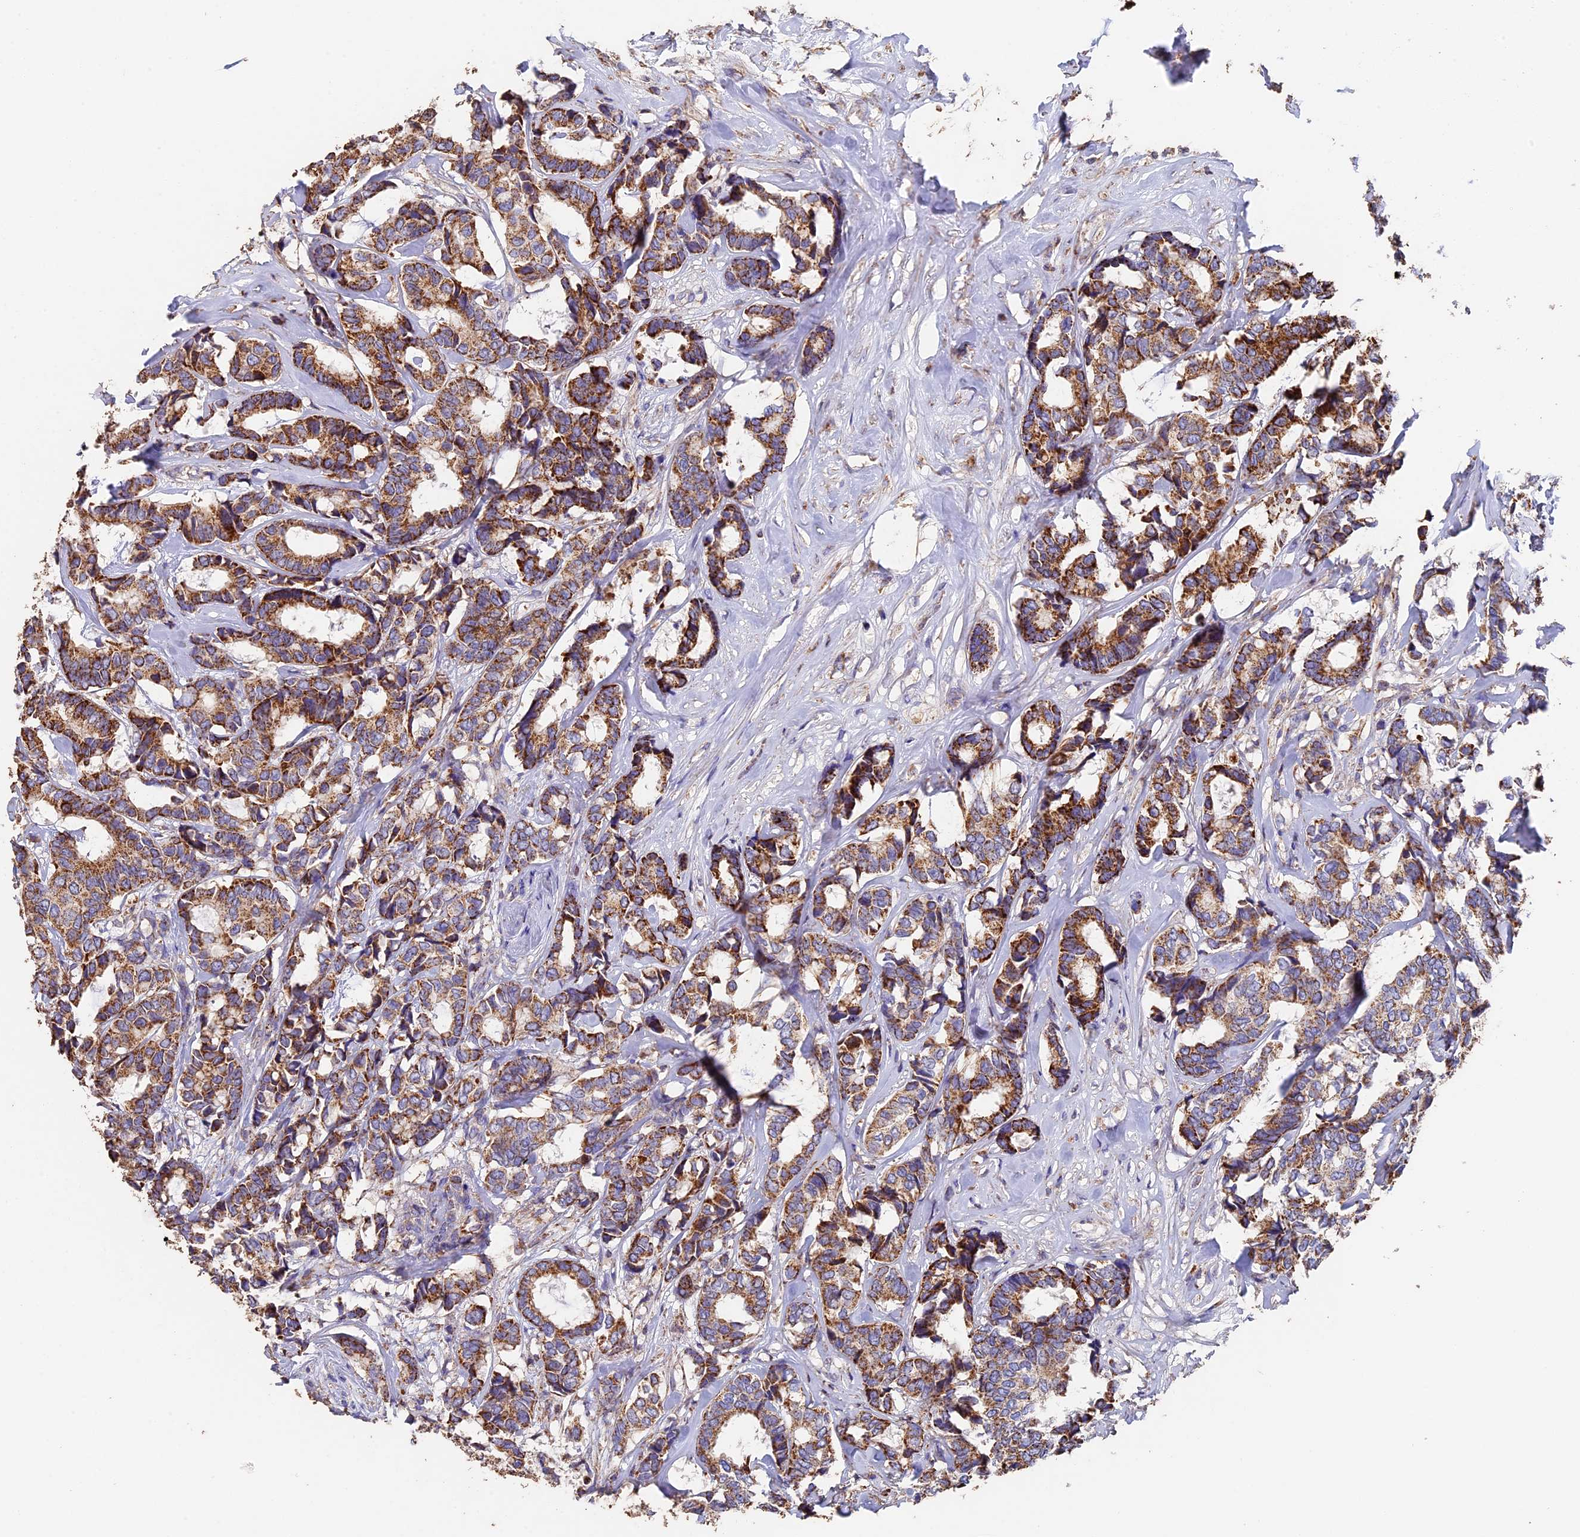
{"staining": {"intensity": "moderate", "quantity": ">75%", "location": "cytoplasmic/membranous"}, "tissue": "breast cancer", "cell_type": "Tumor cells", "image_type": "cancer", "snomed": [{"axis": "morphology", "description": "Duct carcinoma"}, {"axis": "topography", "description": "Breast"}], "caption": "The histopathology image exhibits a brown stain indicating the presence of a protein in the cytoplasmic/membranous of tumor cells in breast infiltrating ductal carcinoma.", "gene": "ADAT1", "patient": {"sex": "female", "age": 87}}